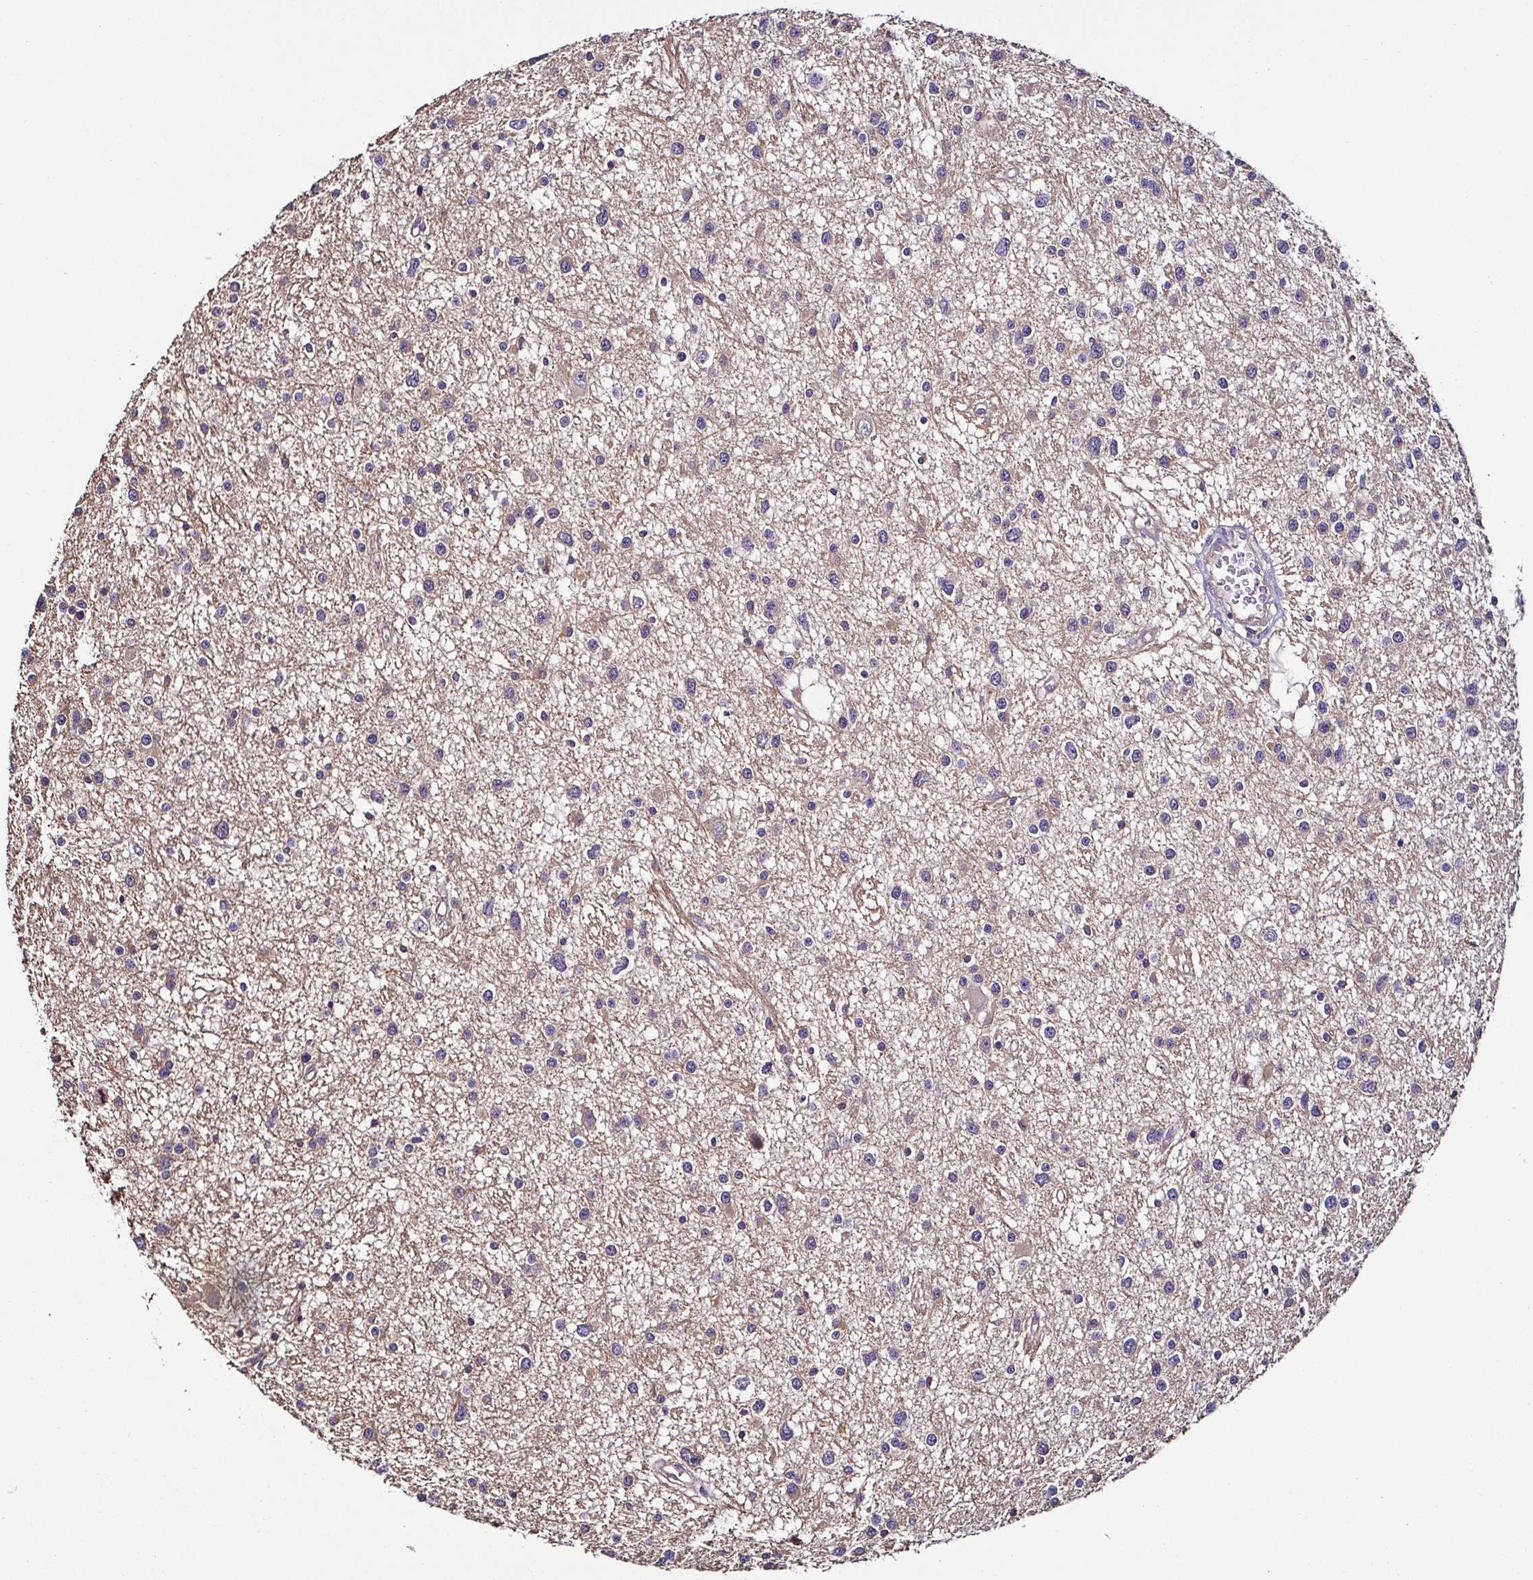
{"staining": {"intensity": "weak", "quantity": "25%-75%", "location": "cytoplasmic/membranous"}, "tissue": "glioma", "cell_type": "Tumor cells", "image_type": "cancer", "snomed": [{"axis": "morphology", "description": "Glioma, malignant, High grade"}, {"axis": "topography", "description": "Brain"}], "caption": "Protein expression analysis of human glioma reveals weak cytoplasmic/membranous staining in about 25%-75% of tumor cells. Nuclei are stained in blue.", "gene": "LMOD2", "patient": {"sex": "male", "age": 54}}